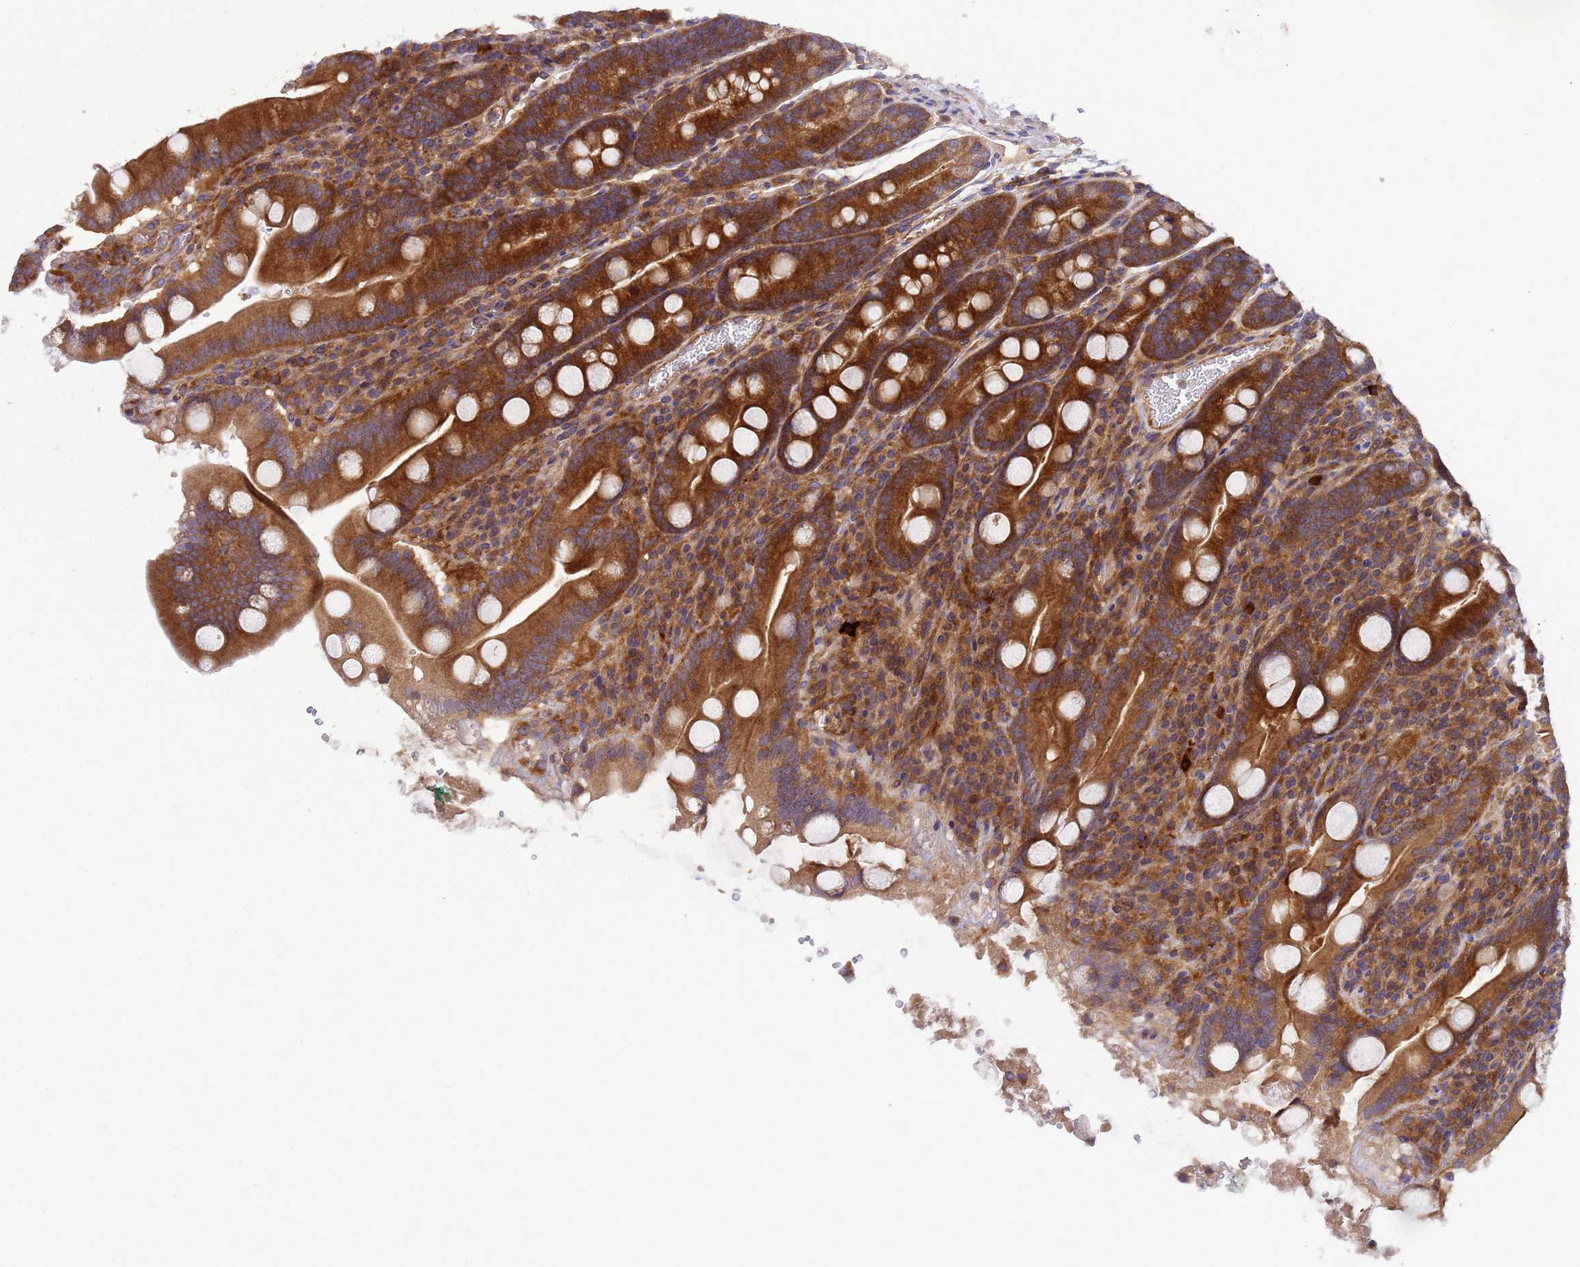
{"staining": {"intensity": "strong", "quantity": ">75%", "location": "cytoplasmic/membranous"}, "tissue": "duodenum", "cell_type": "Glandular cells", "image_type": "normal", "snomed": [{"axis": "morphology", "description": "Normal tissue, NOS"}, {"axis": "topography", "description": "Duodenum"}], "caption": "This photomicrograph shows immunohistochemistry staining of benign duodenum, with high strong cytoplasmic/membranous positivity in approximately >75% of glandular cells.", "gene": "BECN1", "patient": {"sex": "male", "age": 35}}